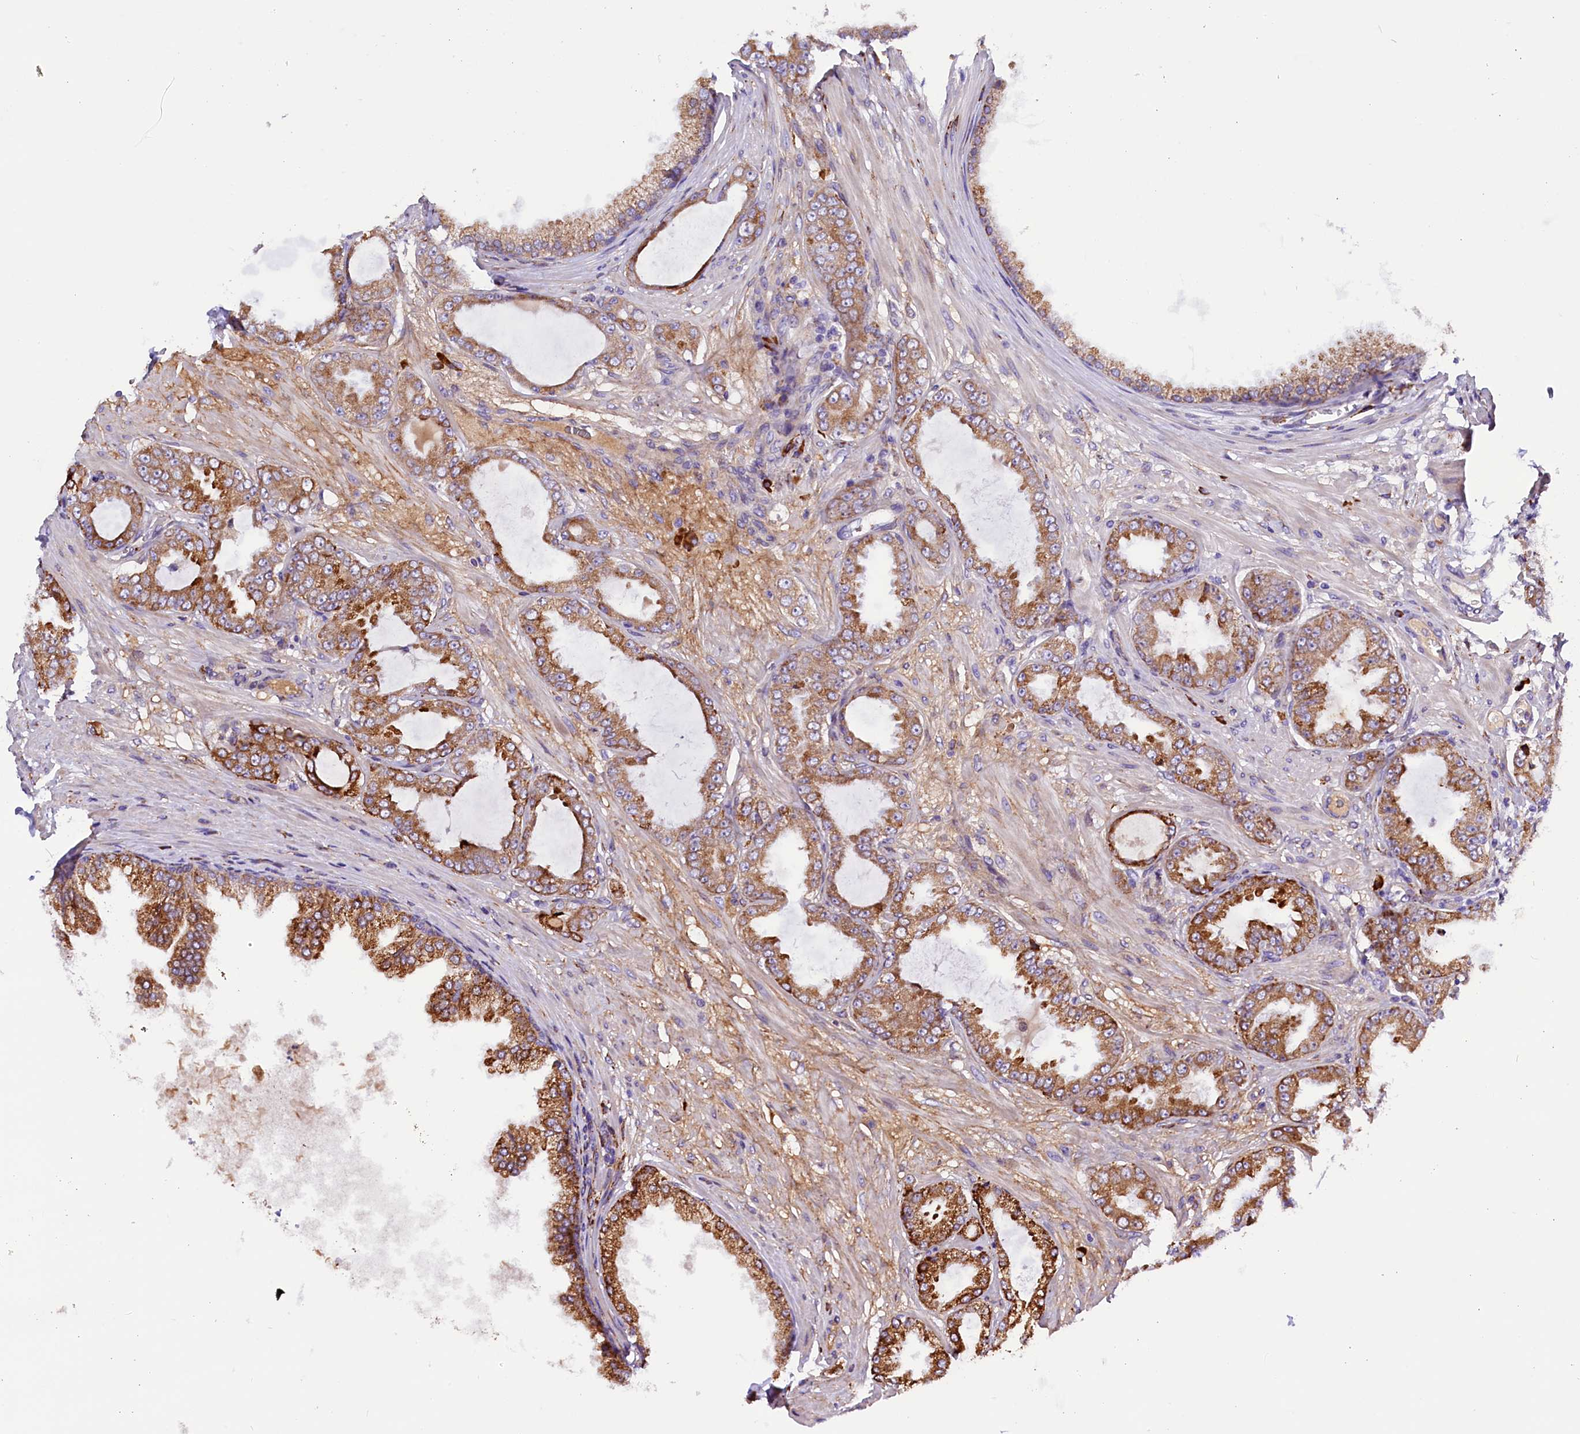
{"staining": {"intensity": "moderate", "quantity": ">75%", "location": "cytoplasmic/membranous"}, "tissue": "prostate cancer", "cell_type": "Tumor cells", "image_type": "cancer", "snomed": [{"axis": "morphology", "description": "Adenocarcinoma, Low grade"}, {"axis": "topography", "description": "Prostate"}], "caption": "Immunohistochemistry photomicrograph of human prostate low-grade adenocarcinoma stained for a protein (brown), which reveals medium levels of moderate cytoplasmic/membranous positivity in approximately >75% of tumor cells.", "gene": "CMTR2", "patient": {"sex": "male", "age": 63}}